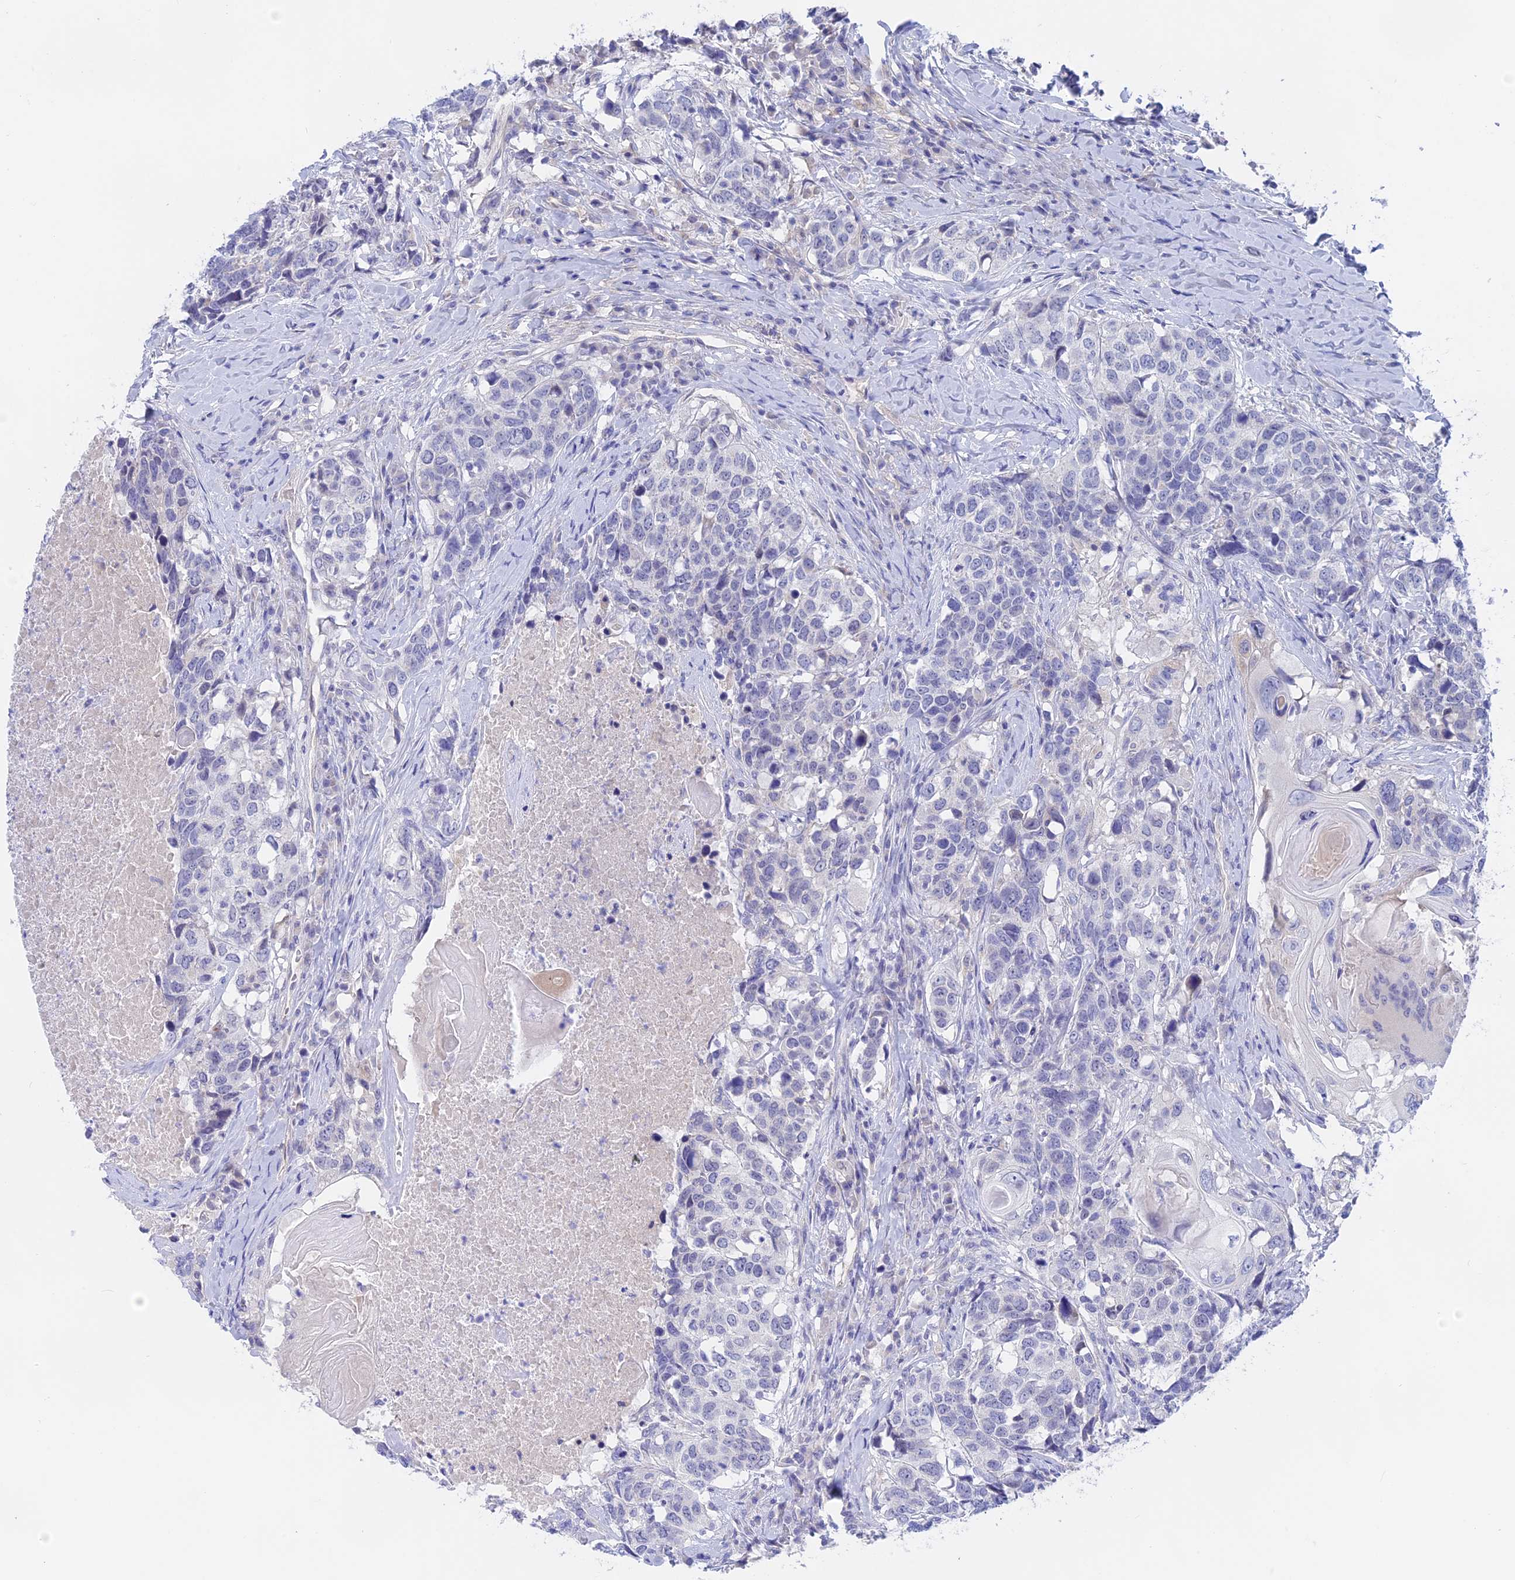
{"staining": {"intensity": "negative", "quantity": "none", "location": "none"}, "tissue": "head and neck cancer", "cell_type": "Tumor cells", "image_type": "cancer", "snomed": [{"axis": "morphology", "description": "Squamous cell carcinoma, NOS"}, {"axis": "topography", "description": "Head-Neck"}], "caption": "Tumor cells show no significant expression in head and neck cancer. (Immunohistochemistry, brightfield microscopy, high magnification).", "gene": "GLB1L", "patient": {"sex": "male", "age": 66}}